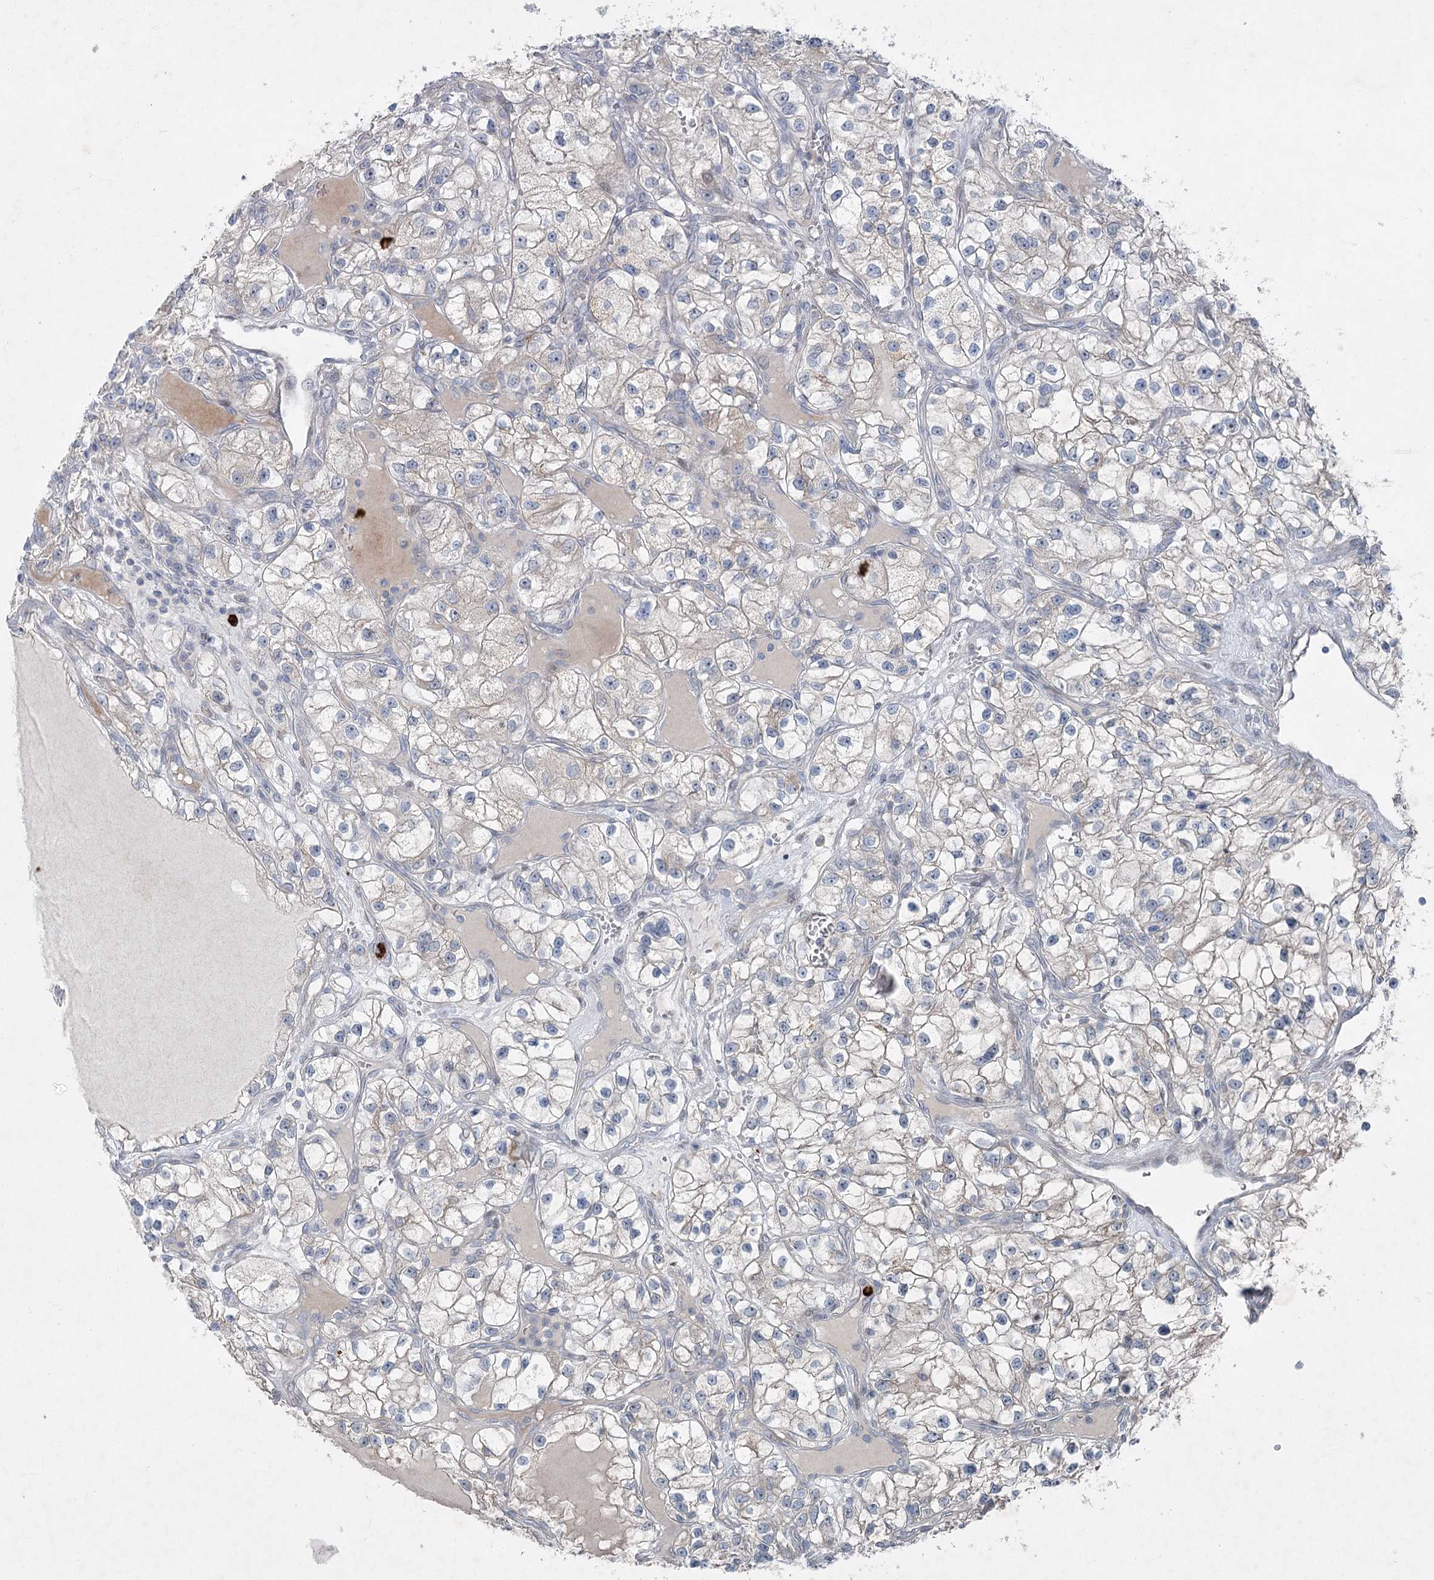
{"staining": {"intensity": "weak", "quantity": "<25%", "location": "cytoplasmic/membranous"}, "tissue": "renal cancer", "cell_type": "Tumor cells", "image_type": "cancer", "snomed": [{"axis": "morphology", "description": "Adenocarcinoma, NOS"}, {"axis": "topography", "description": "Kidney"}], "caption": "An immunohistochemistry photomicrograph of renal cancer (adenocarcinoma) is shown. There is no staining in tumor cells of renal cancer (adenocarcinoma).", "gene": "PLA2G12A", "patient": {"sex": "female", "age": 57}}